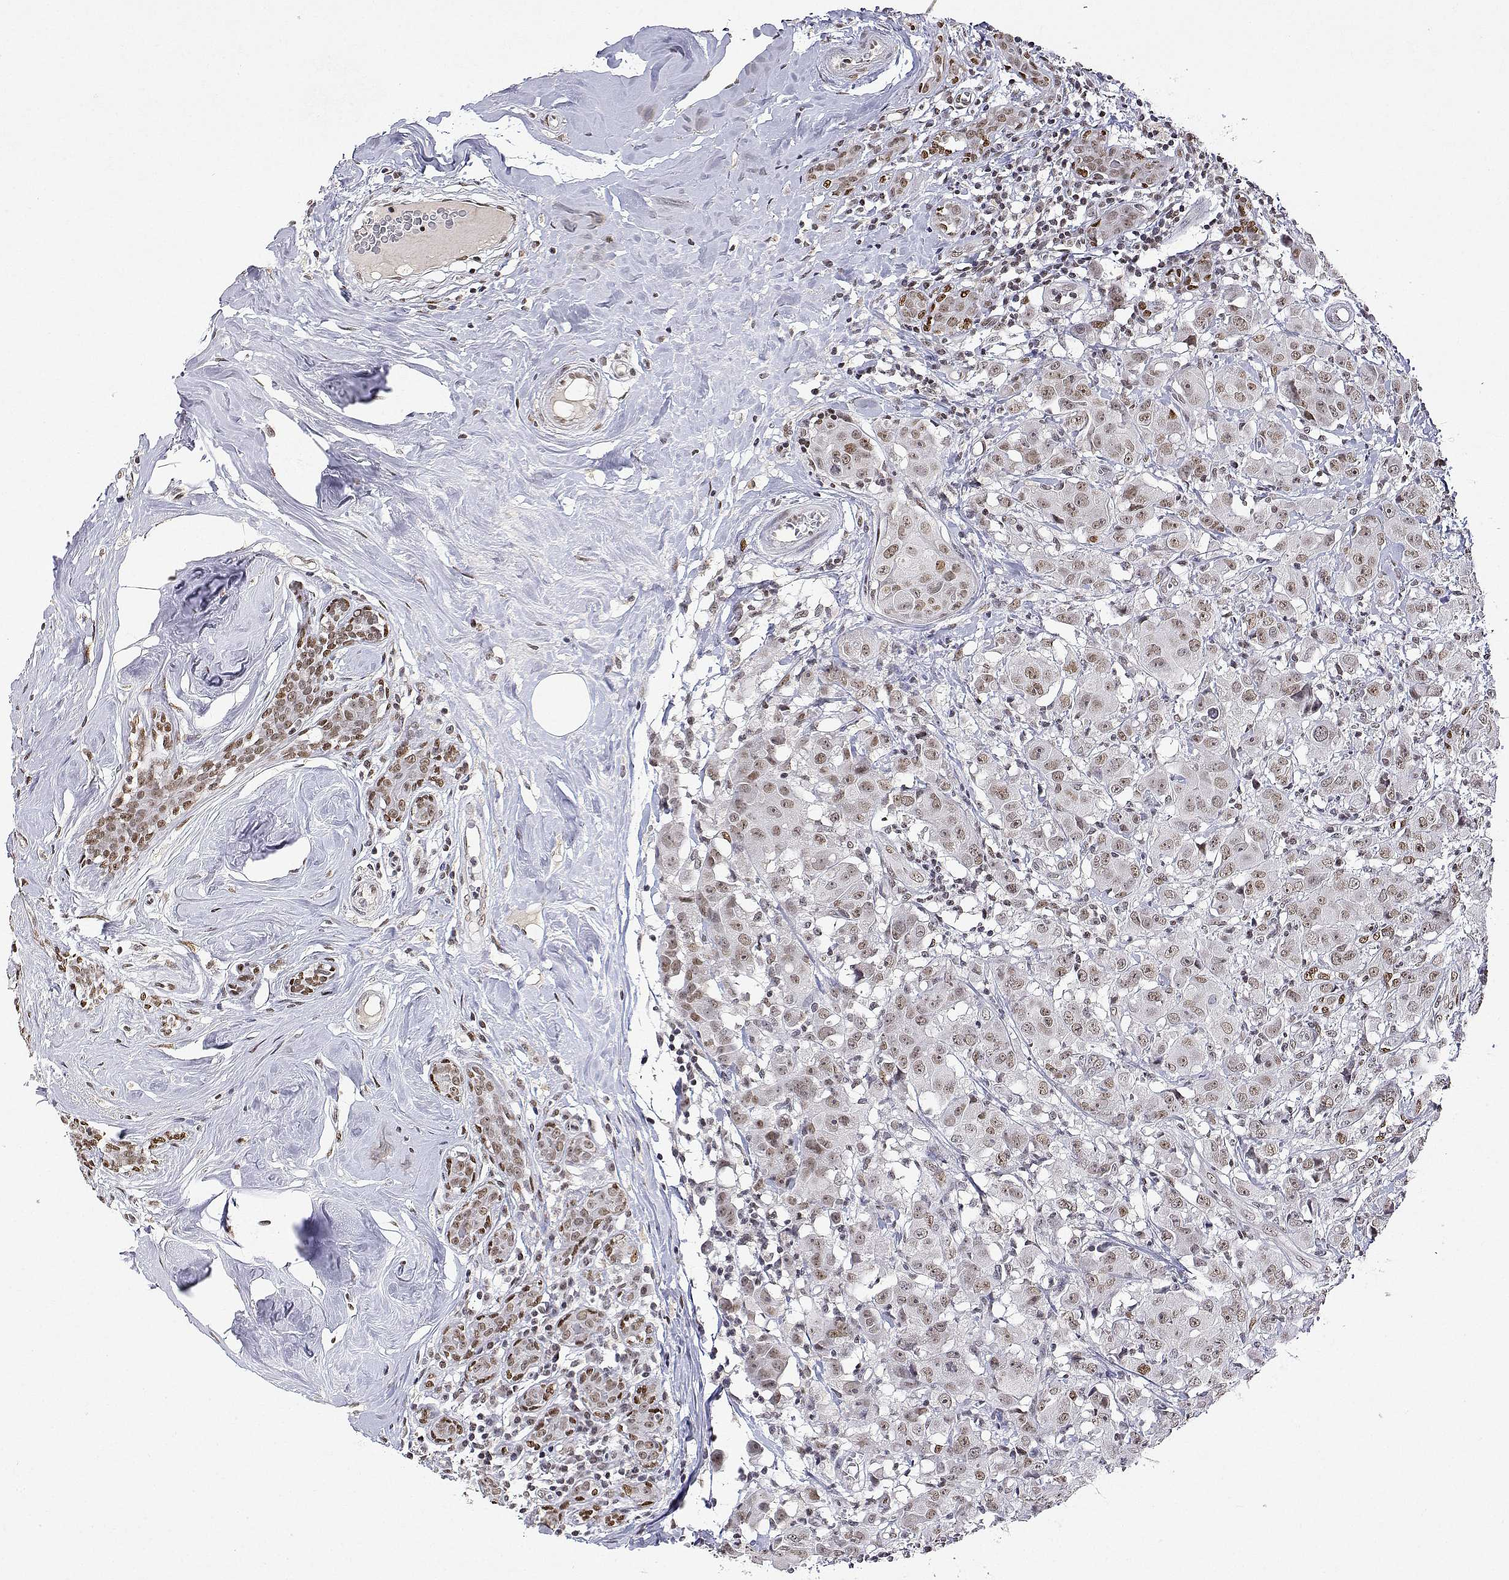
{"staining": {"intensity": "moderate", "quantity": ">75%", "location": "nuclear"}, "tissue": "breast cancer", "cell_type": "Tumor cells", "image_type": "cancer", "snomed": [{"axis": "morphology", "description": "Normal tissue, NOS"}, {"axis": "morphology", "description": "Duct carcinoma"}, {"axis": "topography", "description": "Breast"}], "caption": "There is medium levels of moderate nuclear positivity in tumor cells of breast intraductal carcinoma, as demonstrated by immunohistochemical staining (brown color).", "gene": "XPC", "patient": {"sex": "female", "age": 43}}